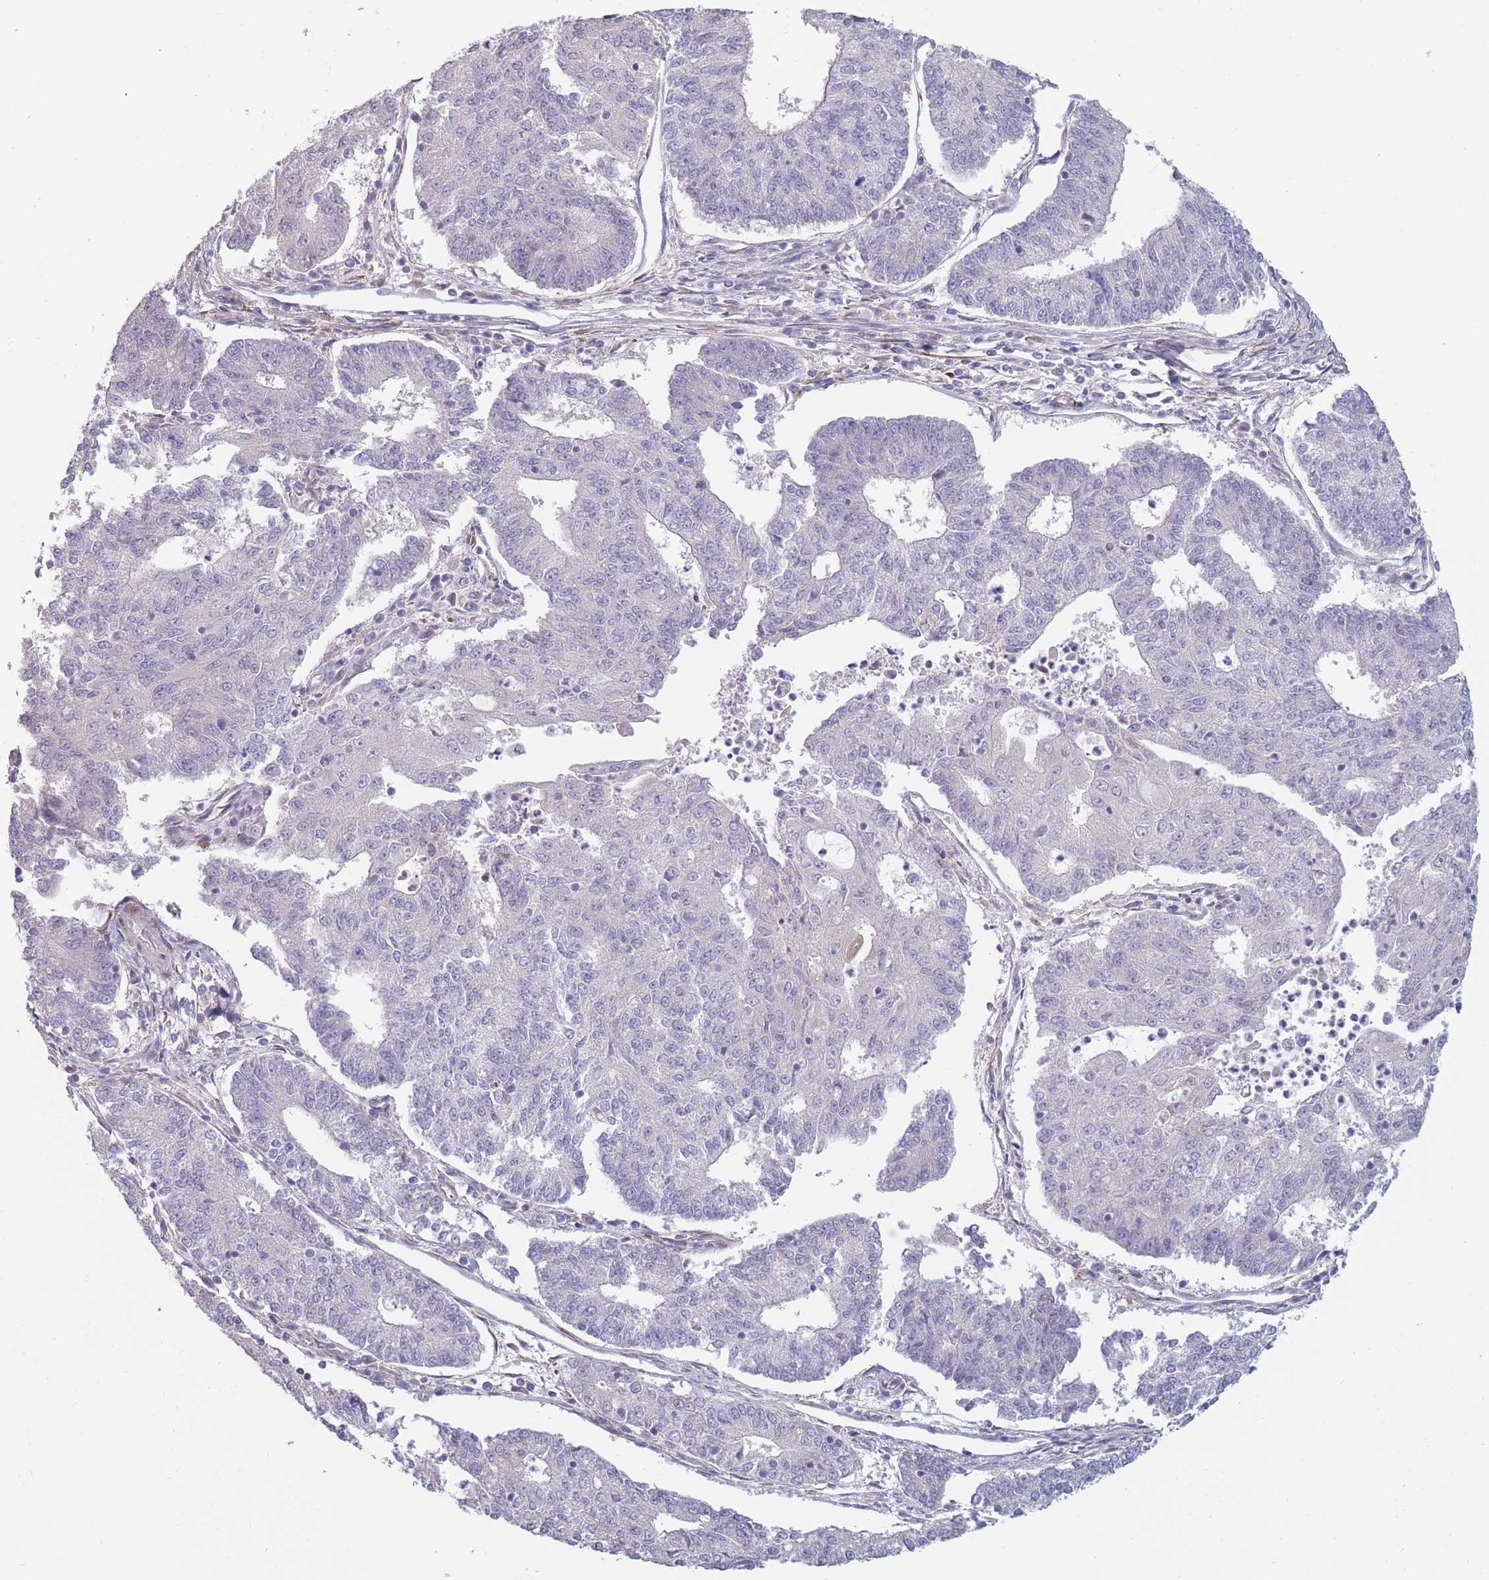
{"staining": {"intensity": "negative", "quantity": "none", "location": "none"}, "tissue": "endometrial cancer", "cell_type": "Tumor cells", "image_type": "cancer", "snomed": [{"axis": "morphology", "description": "Adenocarcinoma, NOS"}, {"axis": "topography", "description": "Endometrium"}], "caption": "IHC of human endometrial cancer (adenocarcinoma) shows no staining in tumor cells.", "gene": "CCNQ", "patient": {"sex": "female", "age": 56}}